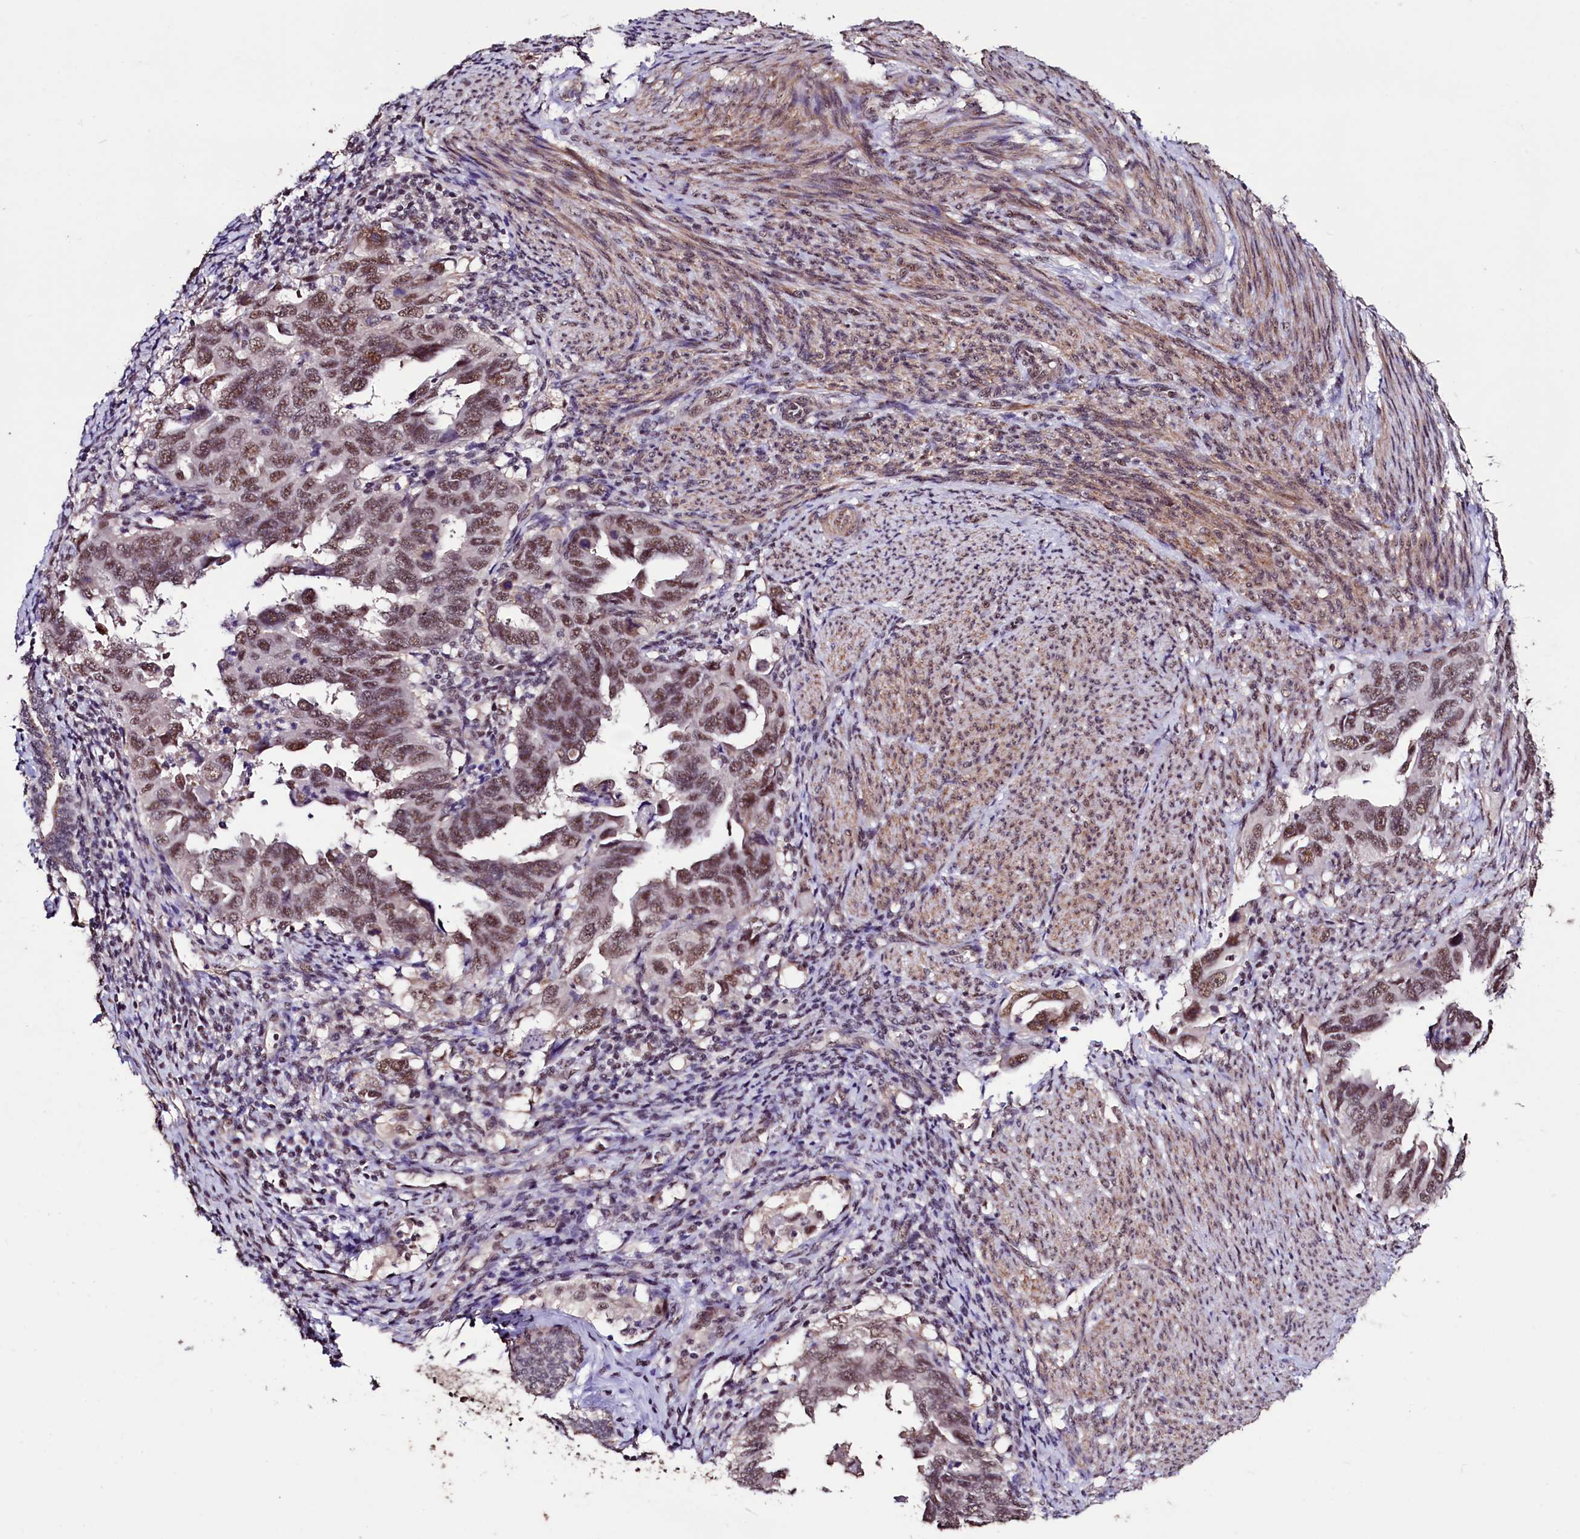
{"staining": {"intensity": "moderate", "quantity": ">75%", "location": "nuclear"}, "tissue": "endometrial cancer", "cell_type": "Tumor cells", "image_type": "cancer", "snomed": [{"axis": "morphology", "description": "Adenocarcinoma, NOS"}, {"axis": "topography", "description": "Endometrium"}], "caption": "Endometrial cancer tissue exhibits moderate nuclear positivity in about >75% of tumor cells, visualized by immunohistochemistry.", "gene": "SFSWAP", "patient": {"sex": "female", "age": 65}}